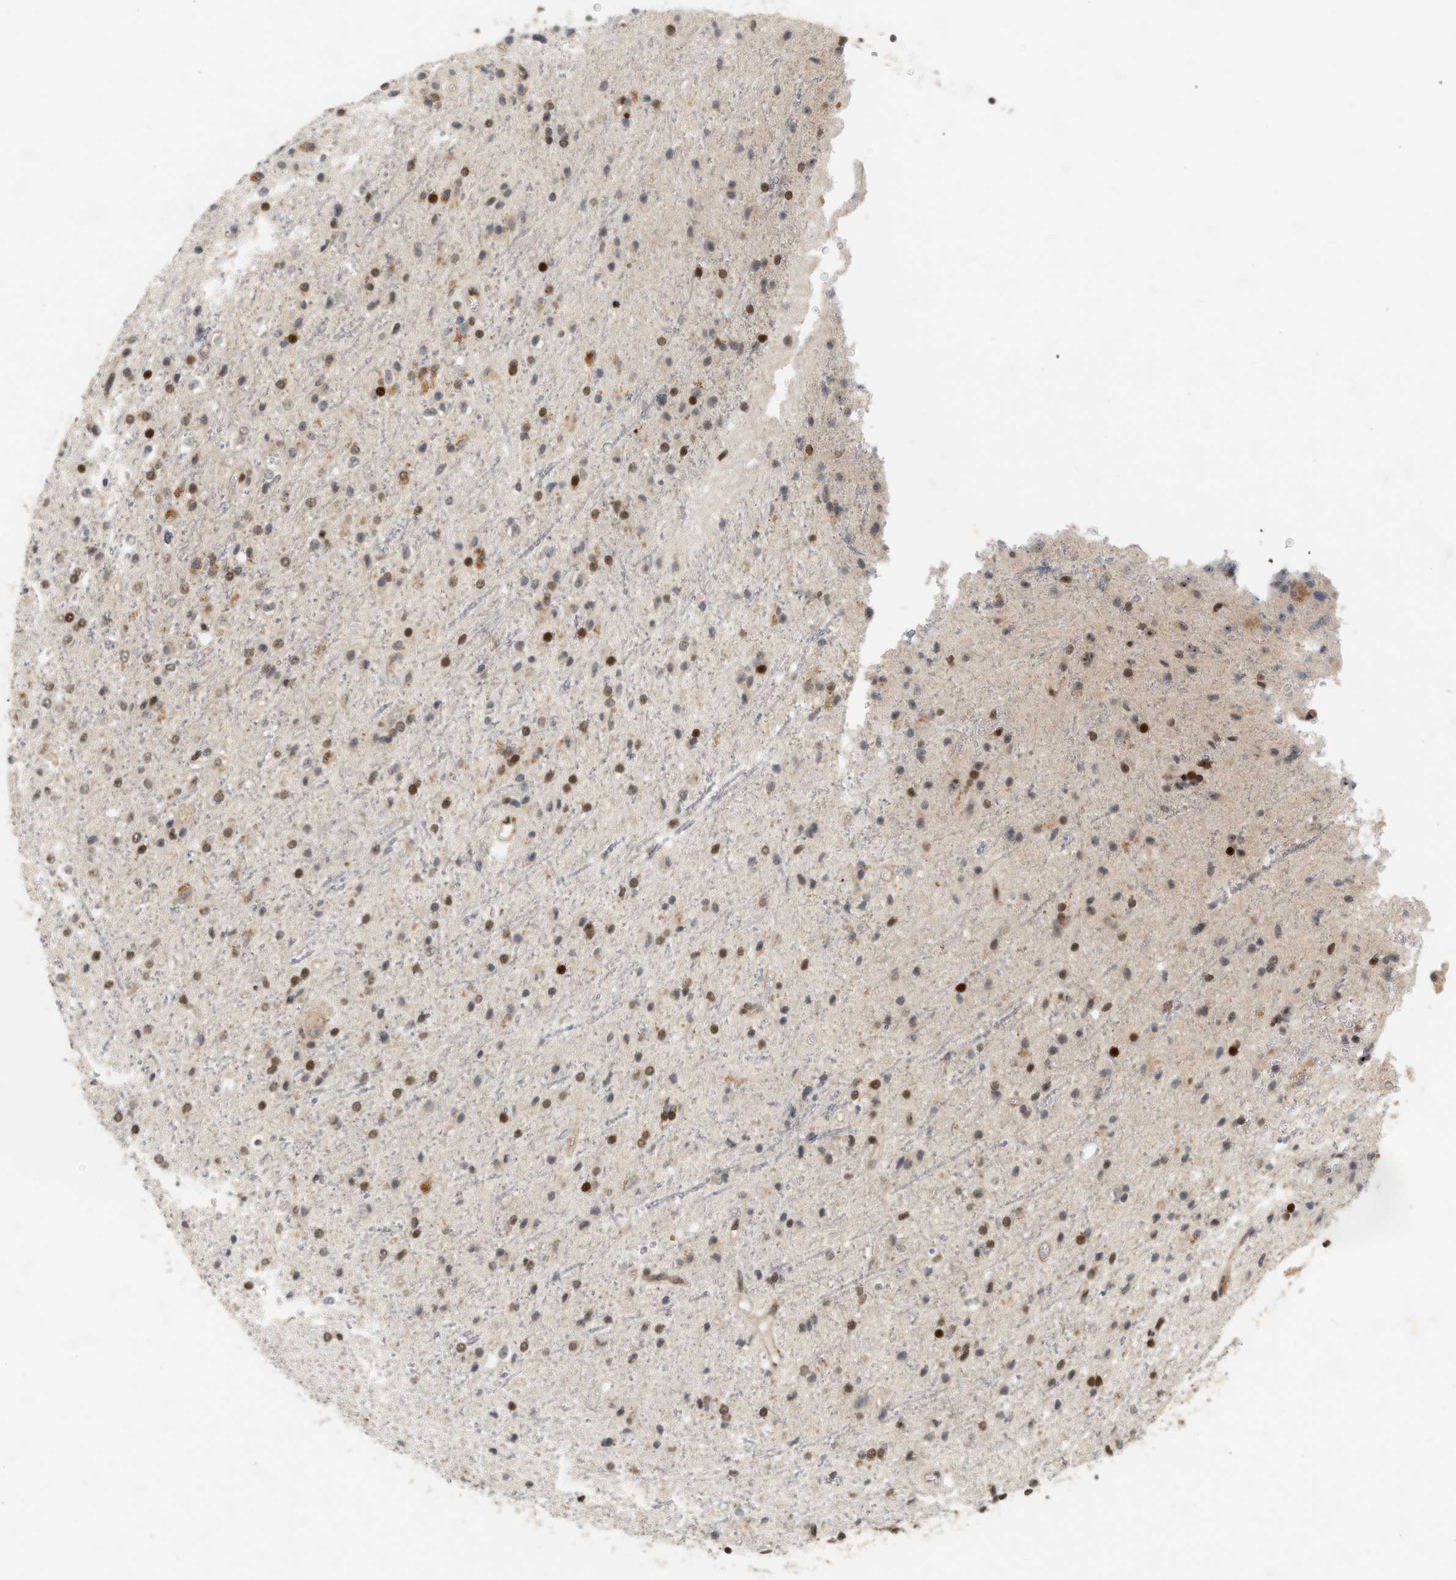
{"staining": {"intensity": "moderate", "quantity": ">75%", "location": "nuclear"}, "tissue": "glioma", "cell_type": "Tumor cells", "image_type": "cancer", "snomed": [{"axis": "morphology", "description": "Glioma, malignant, High grade"}, {"axis": "topography", "description": "Brain"}], "caption": "Immunohistochemical staining of human glioma displays moderate nuclear protein expression in about >75% of tumor cells. (IHC, brightfield microscopy, high magnification).", "gene": "NFE2L2", "patient": {"sex": "male", "age": 47}}